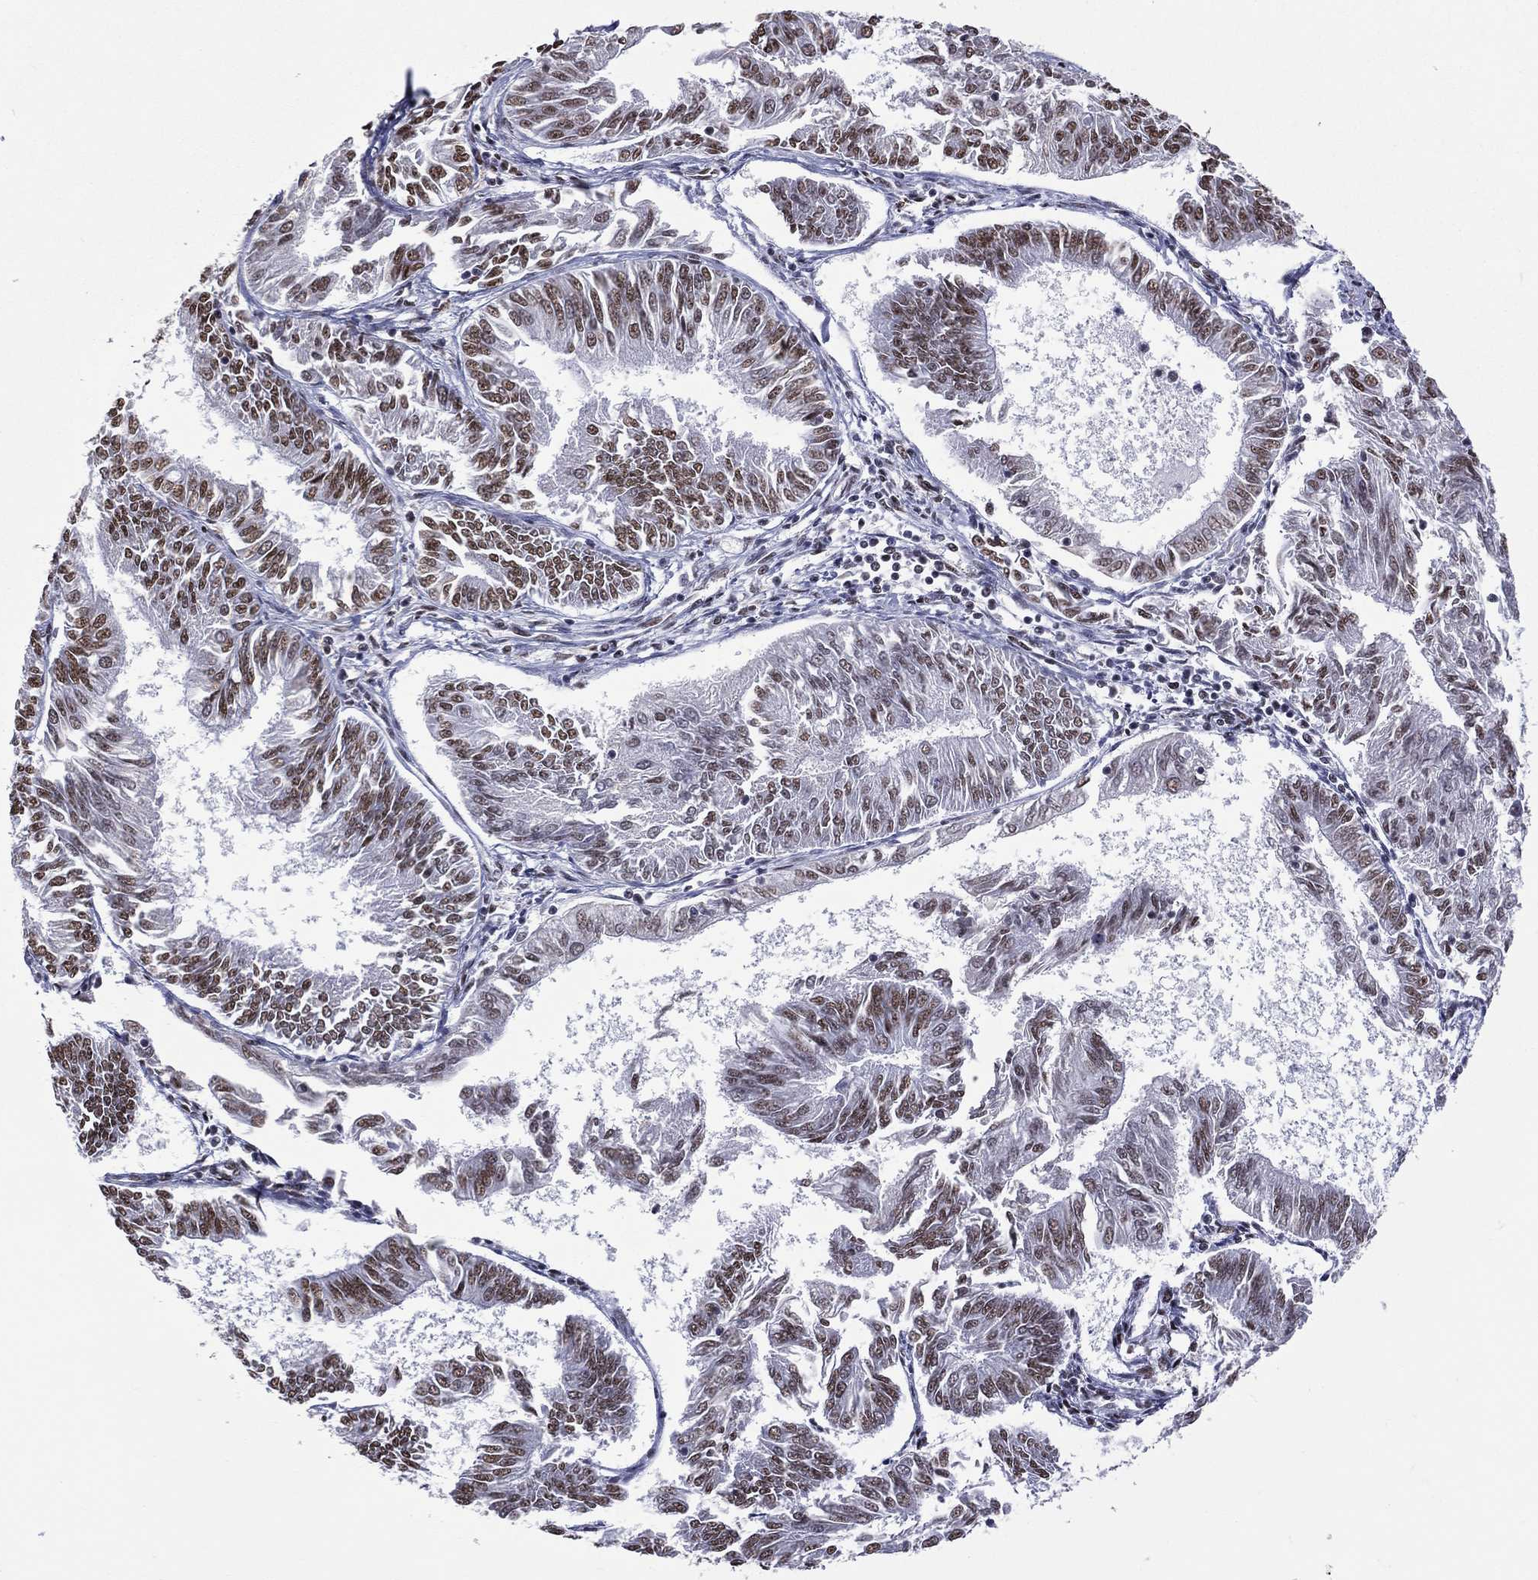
{"staining": {"intensity": "strong", "quantity": "25%-75%", "location": "nuclear"}, "tissue": "endometrial cancer", "cell_type": "Tumor cells", "image_type": "cancer", "snomed": [{"axis": "morphology", "description": "Adenocarcinoma, NOS"}, {"axis": "topography", "description": "Endometrium"}], "caption": "Brown immunohistochemical staining in human adenocarcinoma (endometrial) reveals strong nuclear positivity in about 25%-75% of tumor cells.", "gene": "ZNF7", "patient": {"sex": "female", "age": 58}}